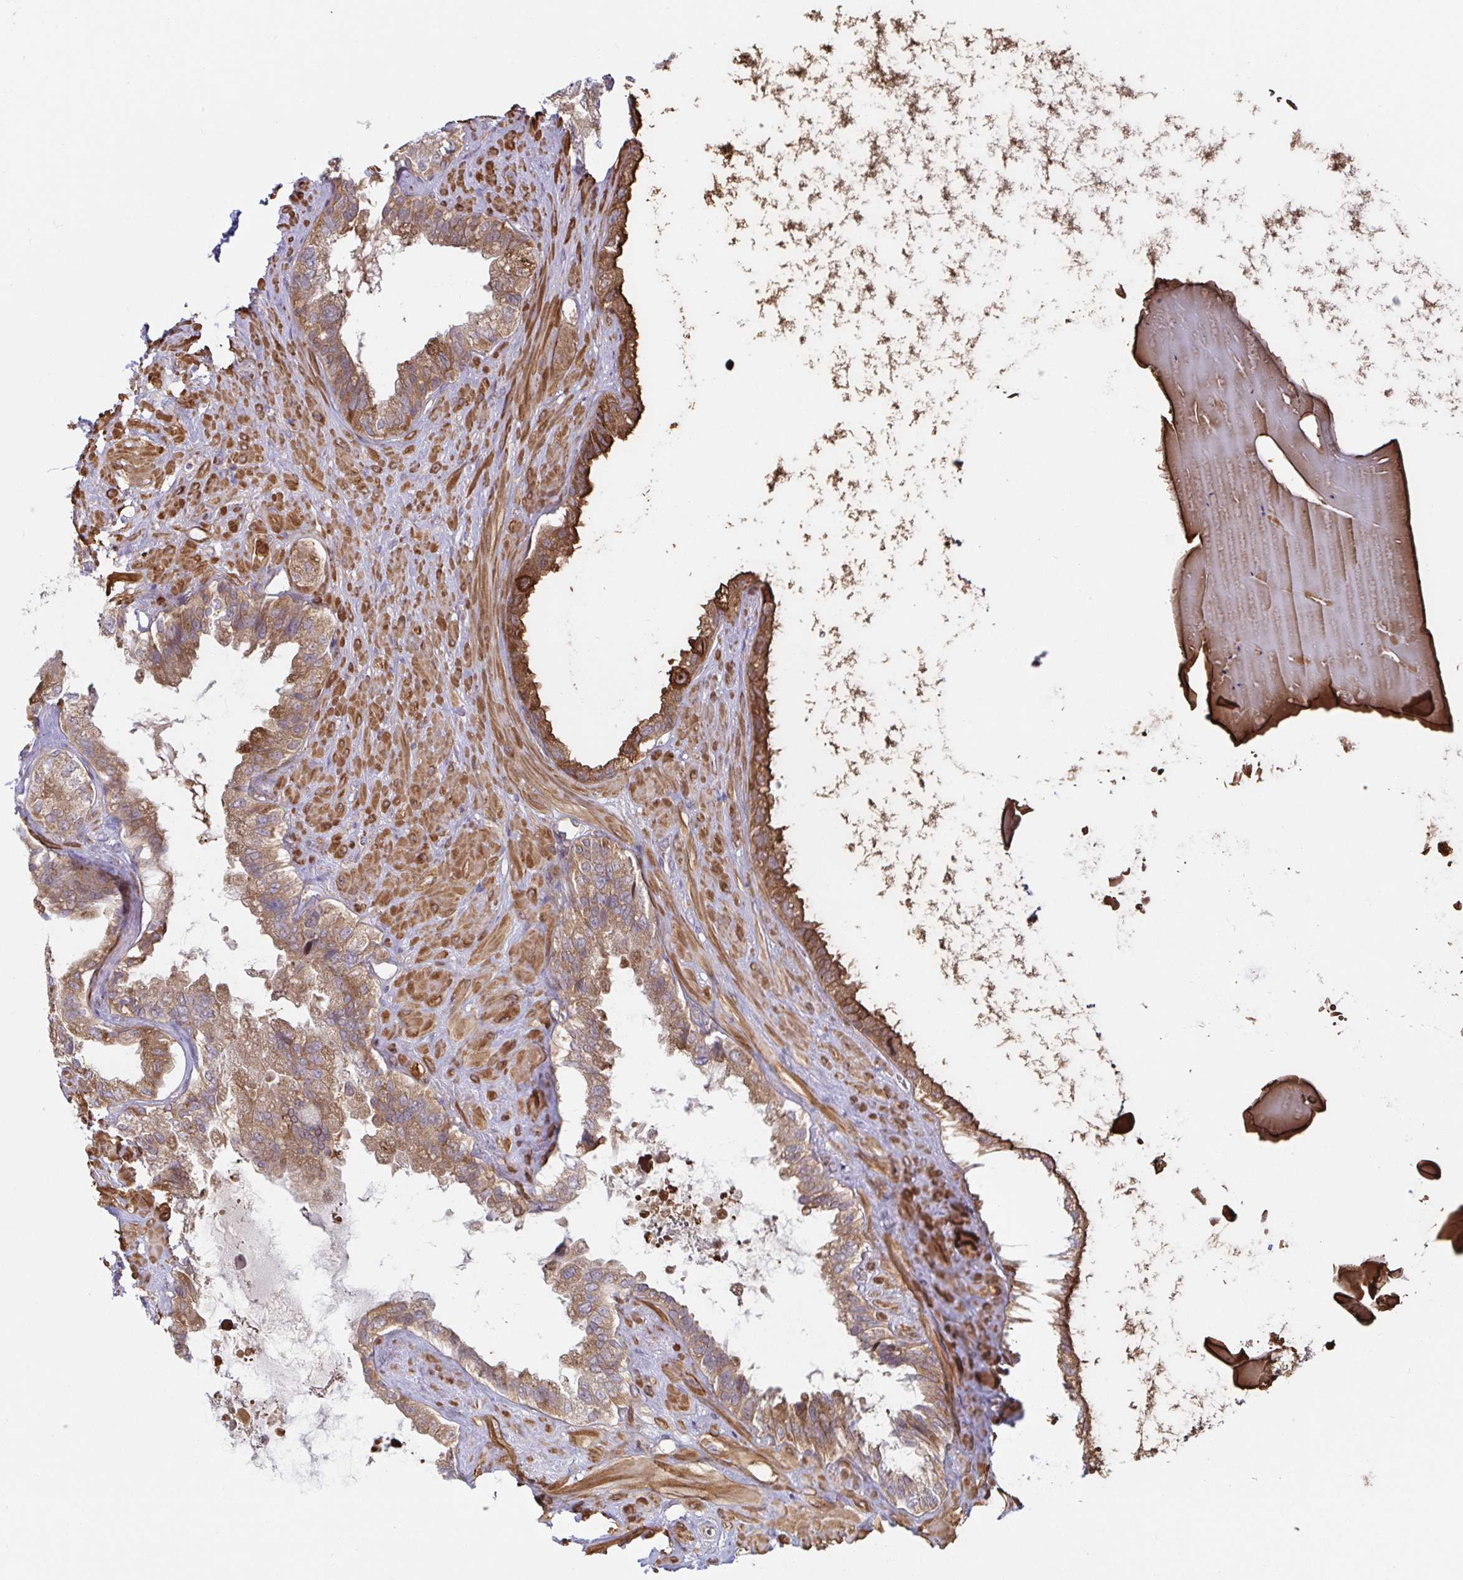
{"staining": {"intensity": "moderate", "quantity": ">75%", "location": "cytoplasmic/membranous"}, "tissue": "seminal vesicle", "cell_type": "Glandular cells", "image_type": "normal", "snomed": [{"axis": "morphology", "description": "Normal tissue, NOS"}, {"axis": "topography", "description": "Seminal veicle"}, {"axis": "topography", "description": "Peripheral nerve tissue"}], "caption": "Glandular cells demonstrate medium levels of moderate cytoplasmic/membranous staining in about >75% of cells in unremarkable human seminal vesicle.", "gene": "LARP1", "patient": {"sex": "male", "age": 76}}